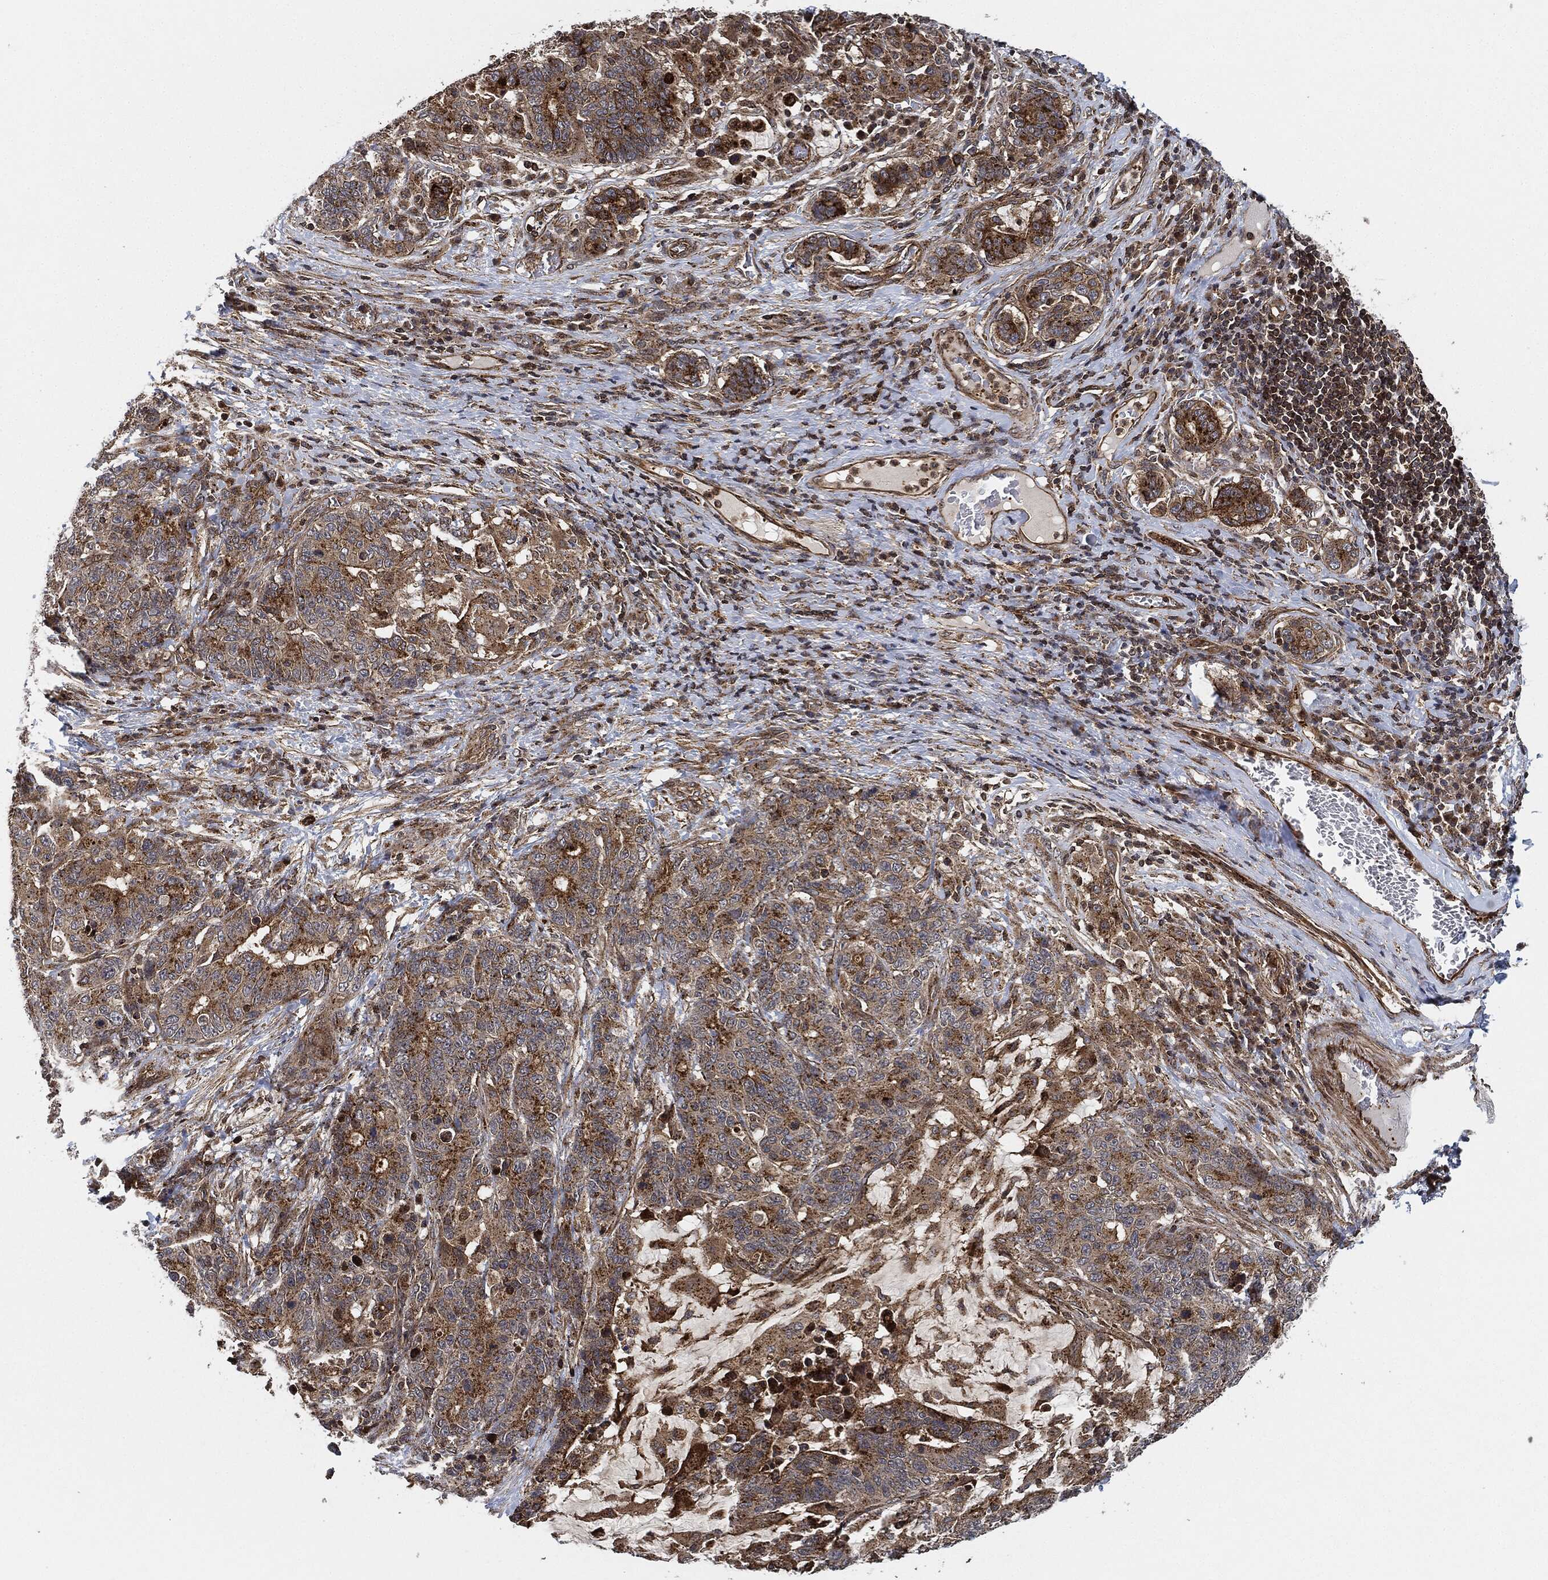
{"staining": {"intensity": "strong", "quantity": "25%-75%", "location": "cytoplasmic/membranous"}, "tissue": "stomach cancer", "cell_type": "Tumor cells", "image_type": "cancer", "snomed": [{"axis": "morphology", "description": "Normal tissue, NOS"}, {"axis": "morphology", "description": "Adenocarcinoma, NOS"}, {"axis": "topography", "description": "Stomach"}], "caption": "Protein staining exhibits strong cytoplasmic/membranous staining in approximately 25%-75% of tumor cells in stomach cancer (adenocarcinoma).", "gene": "MAP3K3", "patient": {"sex": "female", "age": 64}}